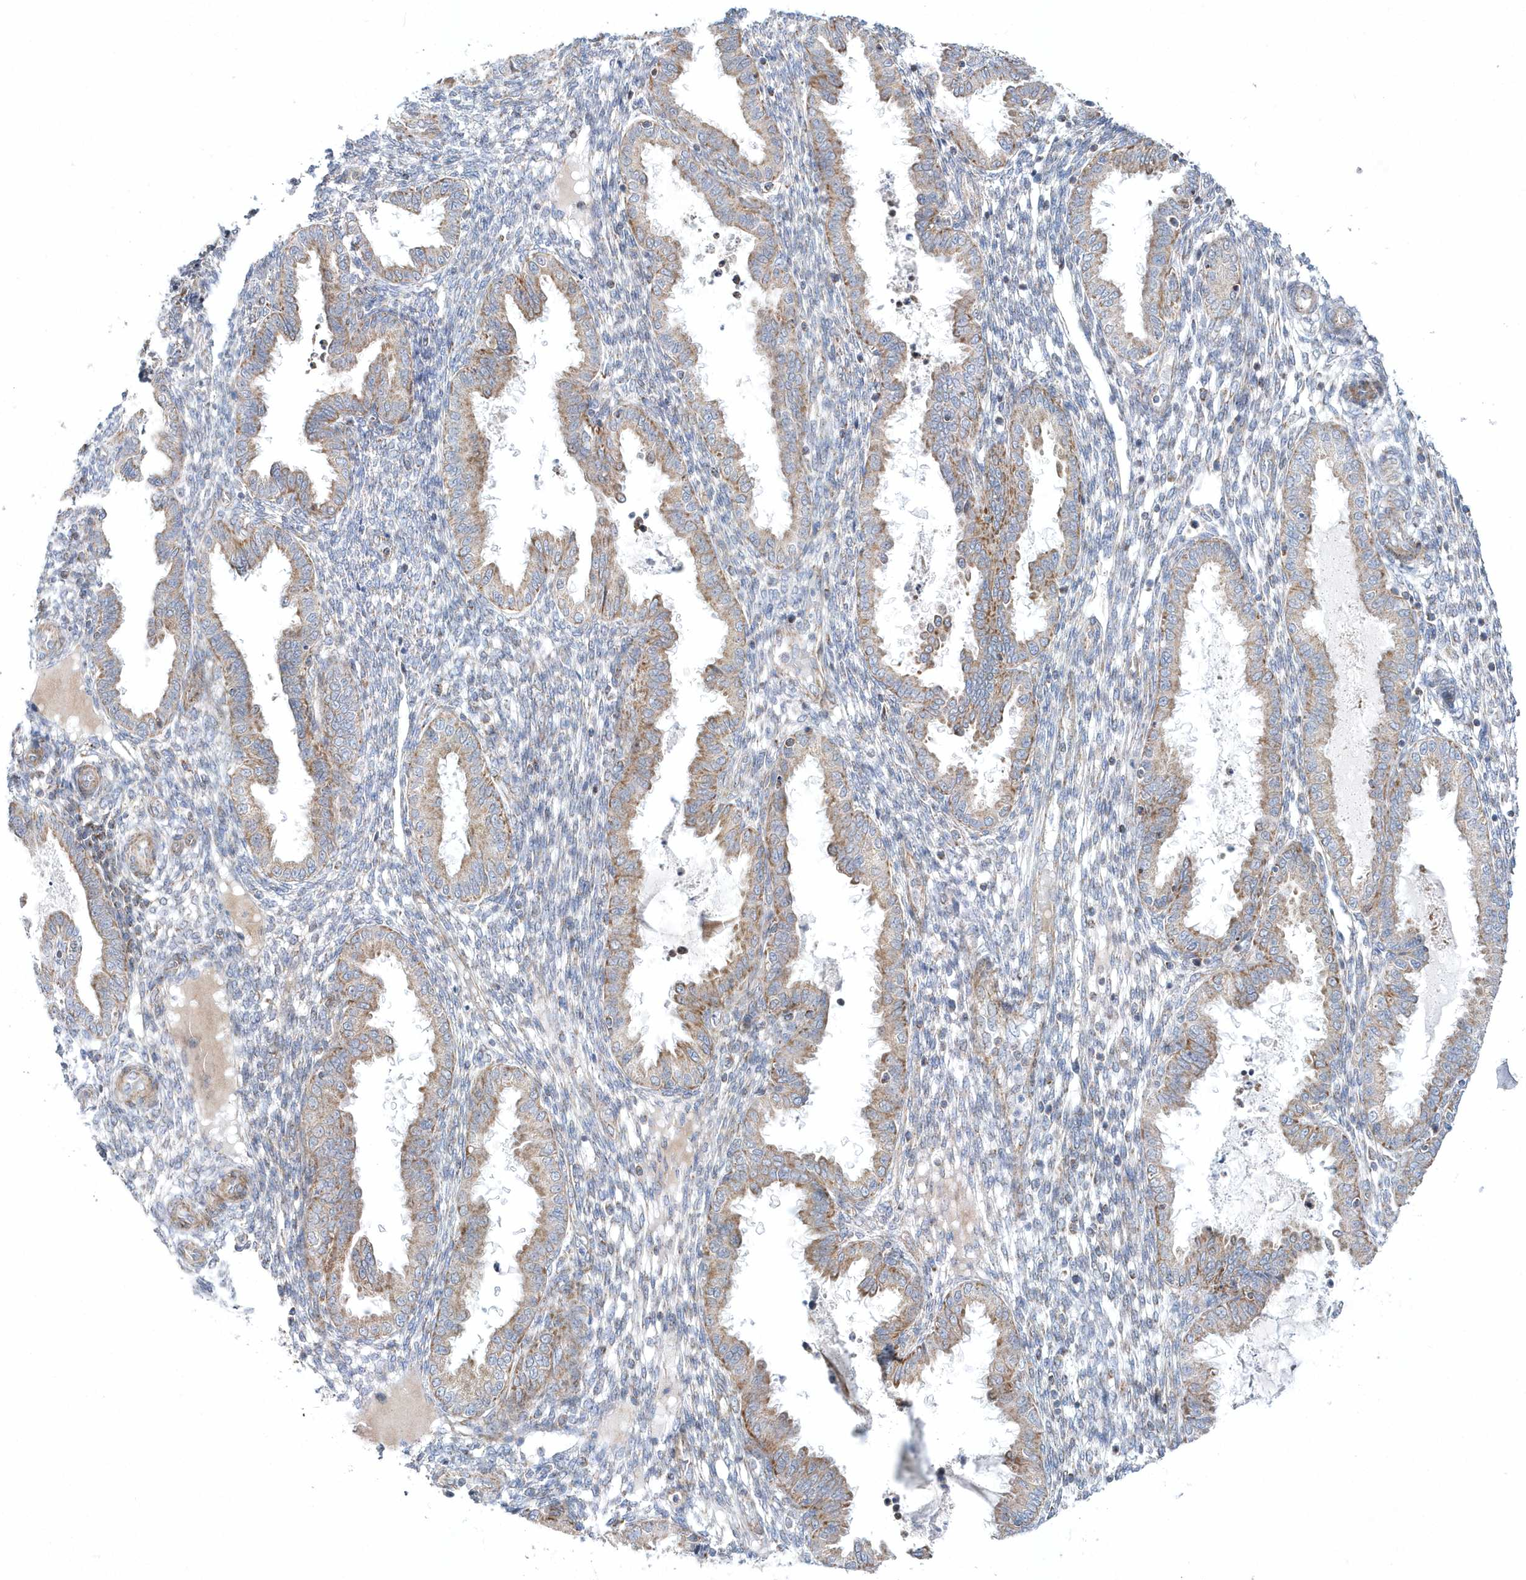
{"staining": {"intensity": "weak", "quantity": "<25%", "location": "cytoplasmic/membranous"}, "tissue": "endometrium", "cell_type": "Cells in endometrial stroma", "image_type": "normal", "snomed": [{"axis": "morphology", "description": "Normal tissue, NOS"}, {"axis": "topography", "description": "Endometrium"}], "caption": "An IHC micrograph of benign endometrium is shown. There is no staining in cells in endometrial stroma of endometrium.", "gene": "OPA1", "patient": {"sex": "female", "age": 33}}